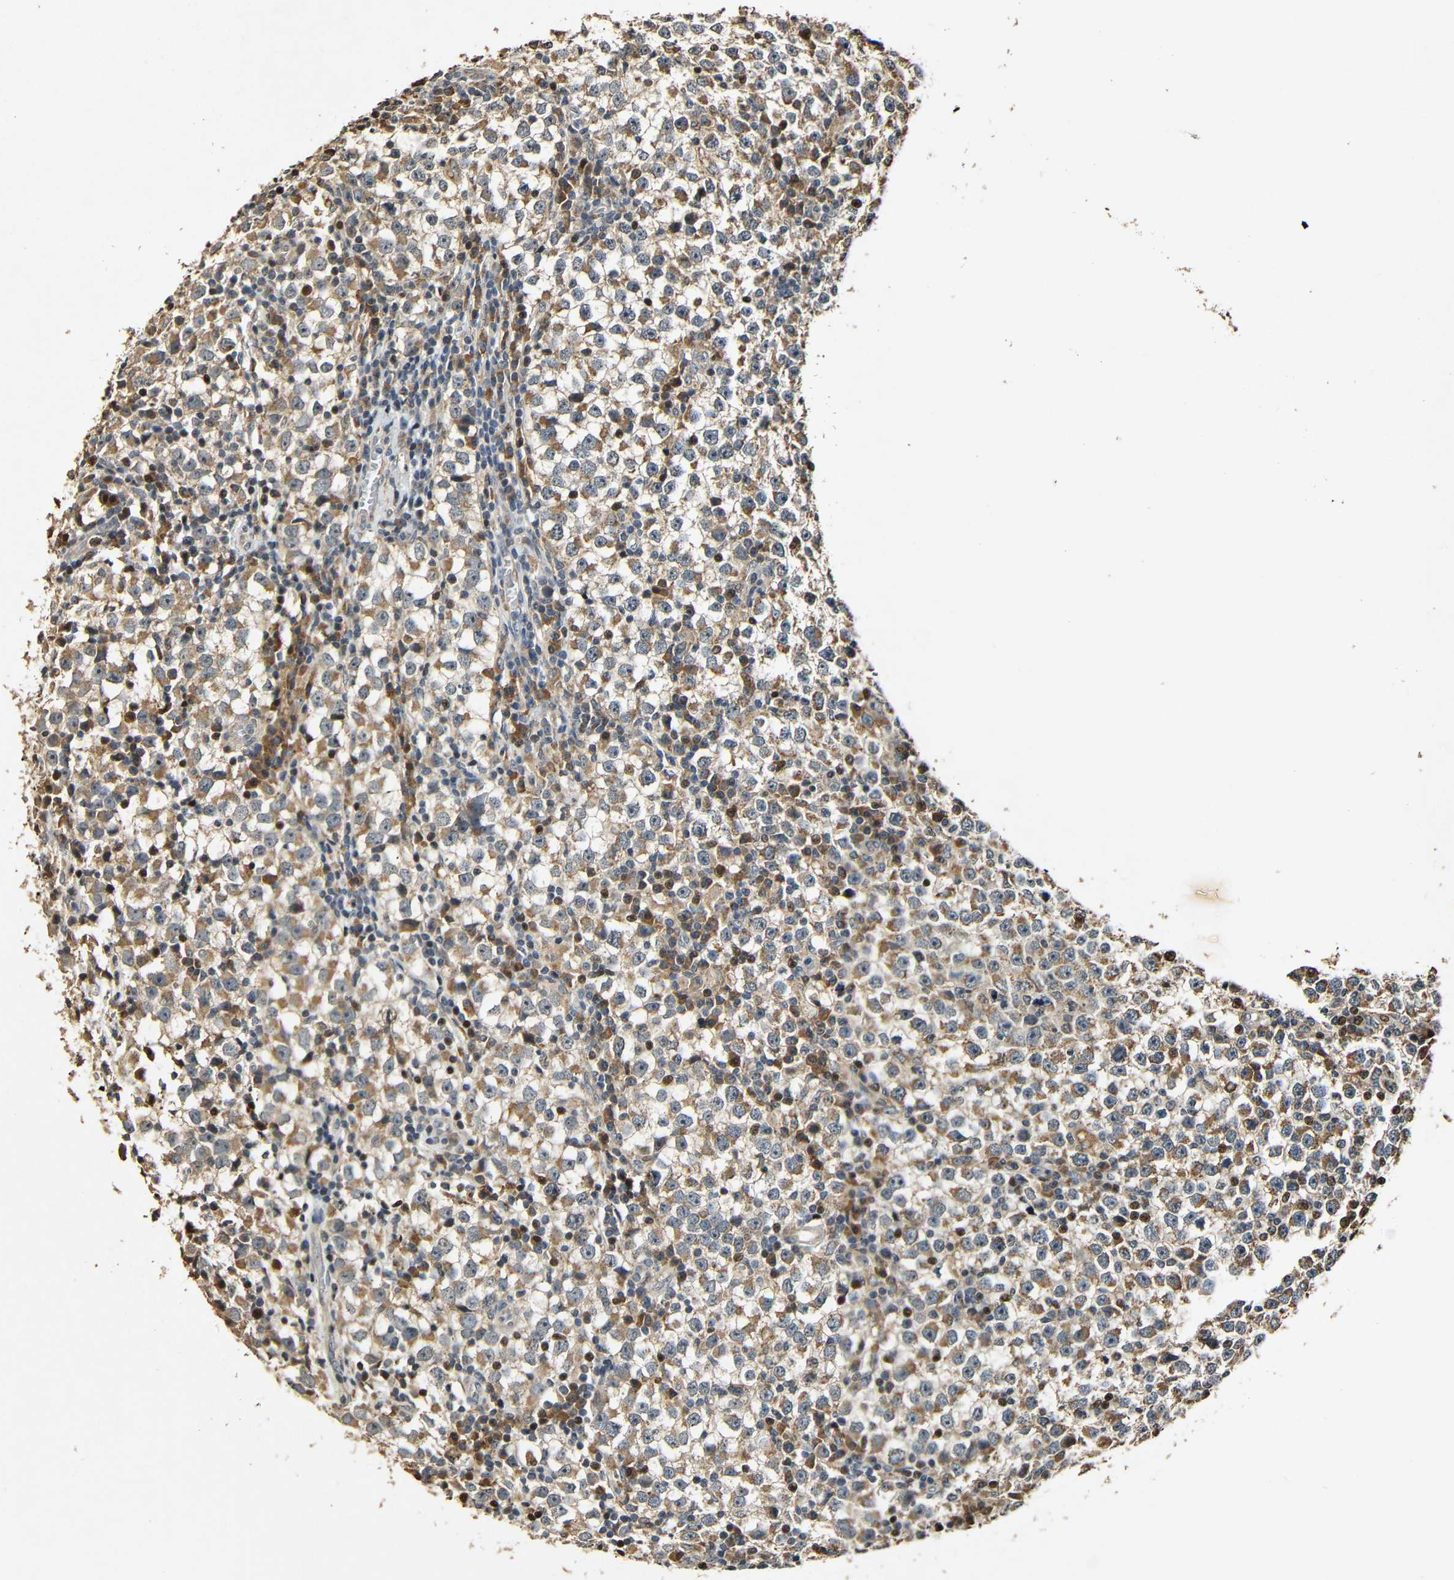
{"staining": {"intensity": "moderate", "quantity": ">75%", "location": "cytoplasmic/membranous"}, "tissue": "testis cancer", "cell_type": "Tumor cells", "image_type": "cancer", "snomed": [{"axis": "morphology", "description": "Seminoma, NOS"}, {"axis": "topography", "description": "Testis"}], "caption": "Immunohistochemical staining of testis cancer (seminoma) demonstrates medium levels of moderate cytoplasmic/membranous protein positivity in about >75% of tumor cells.", "gene": "KAZALD1", "patient": {"sex": "male", "age": 65}}